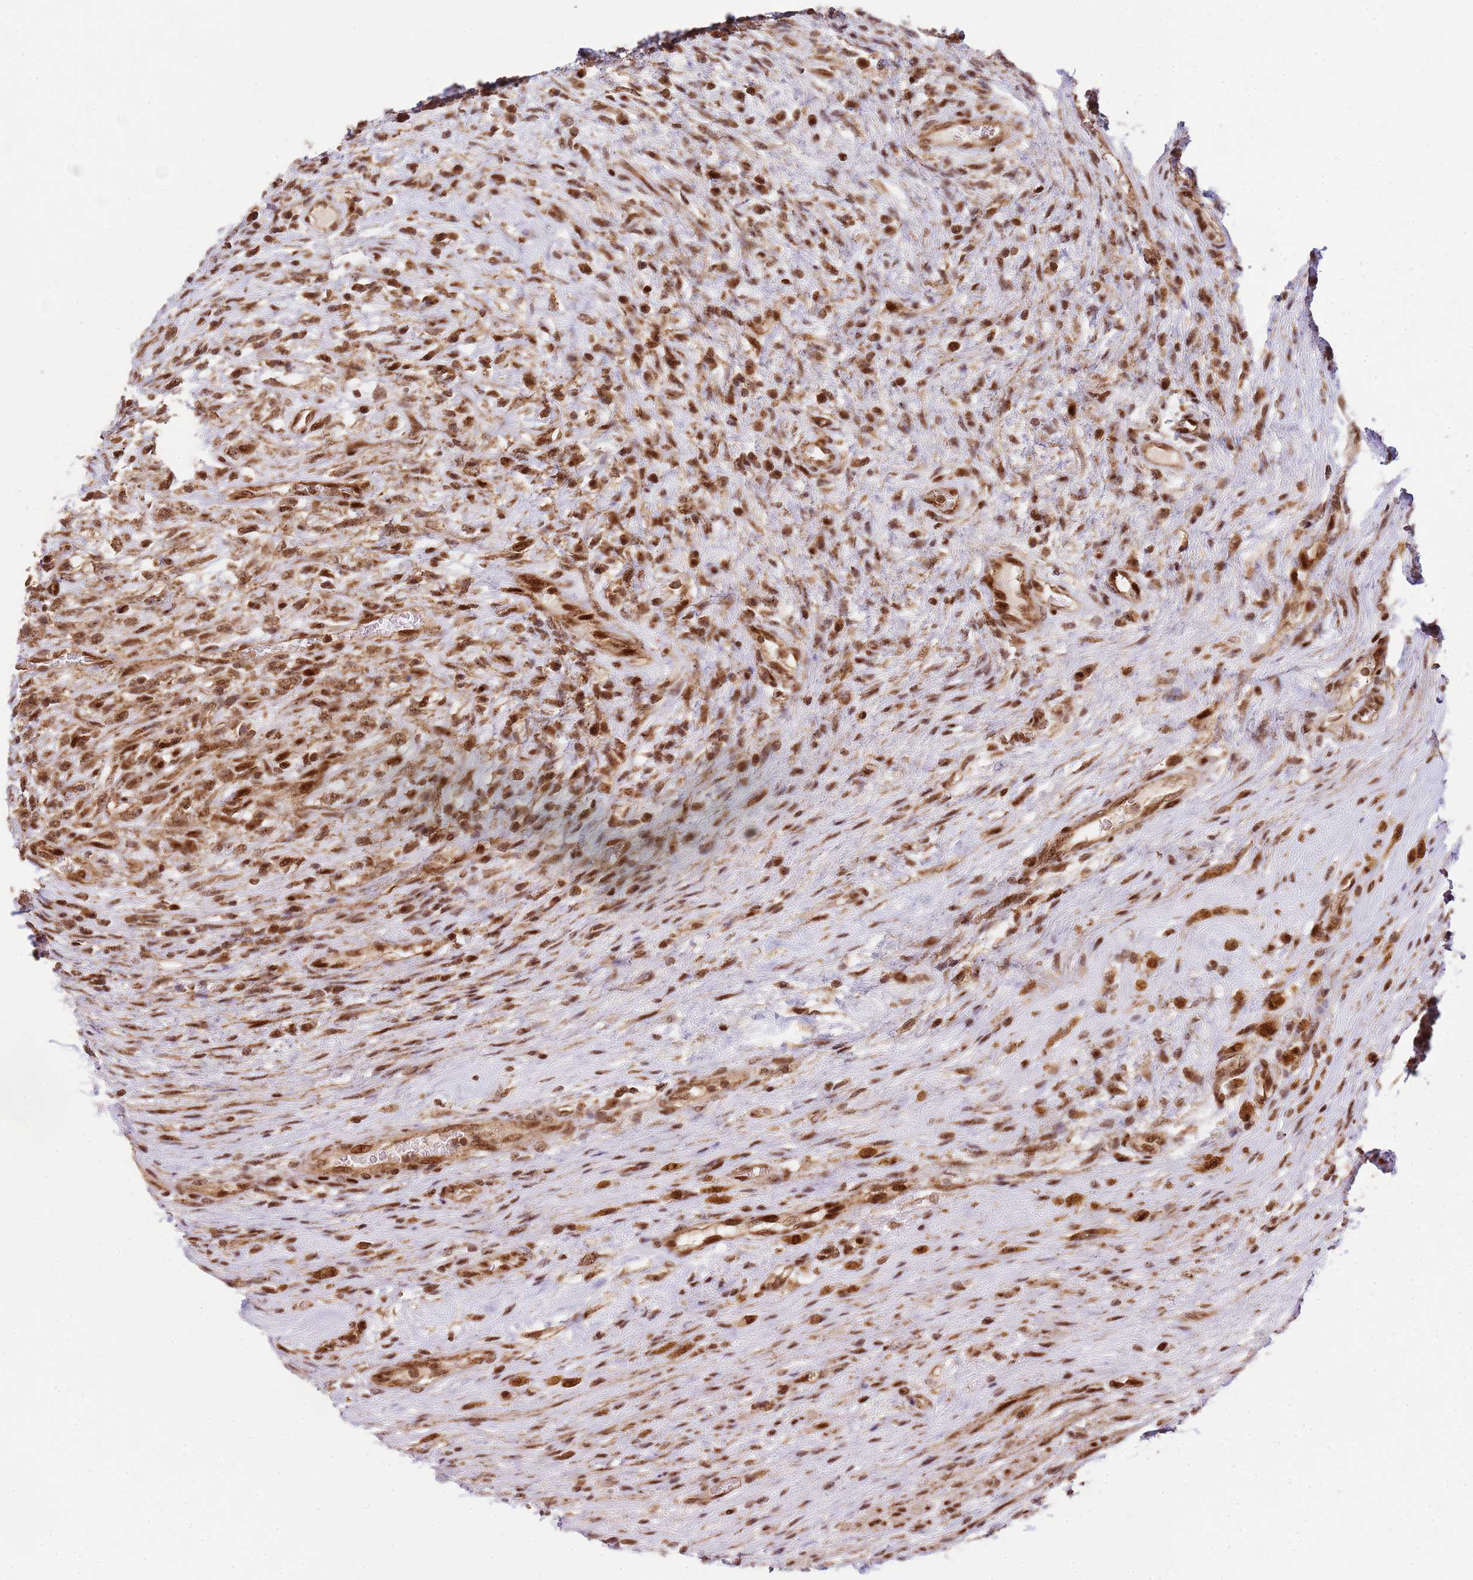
{"staining": {"intensity": "moderate", "quantity": ">75%", "location": "cytoplasmic/membranous,nuclear"}, "tissue": "testis cancer", "cell_type": "Tumor cells", "image_type": "cancer", "snomed": [{"axis": "morphology", "description": "Carcinoma, Embryonal, NOS"}, {"axis": "topography", "description": "Testis"}], "caption": "Human embryonal carcinoma (testis) stained with a protein marker exhibits moderate staining in tumor cells.", "gene": "PEX14", "patient": {"sex": "male", "age": 26}}